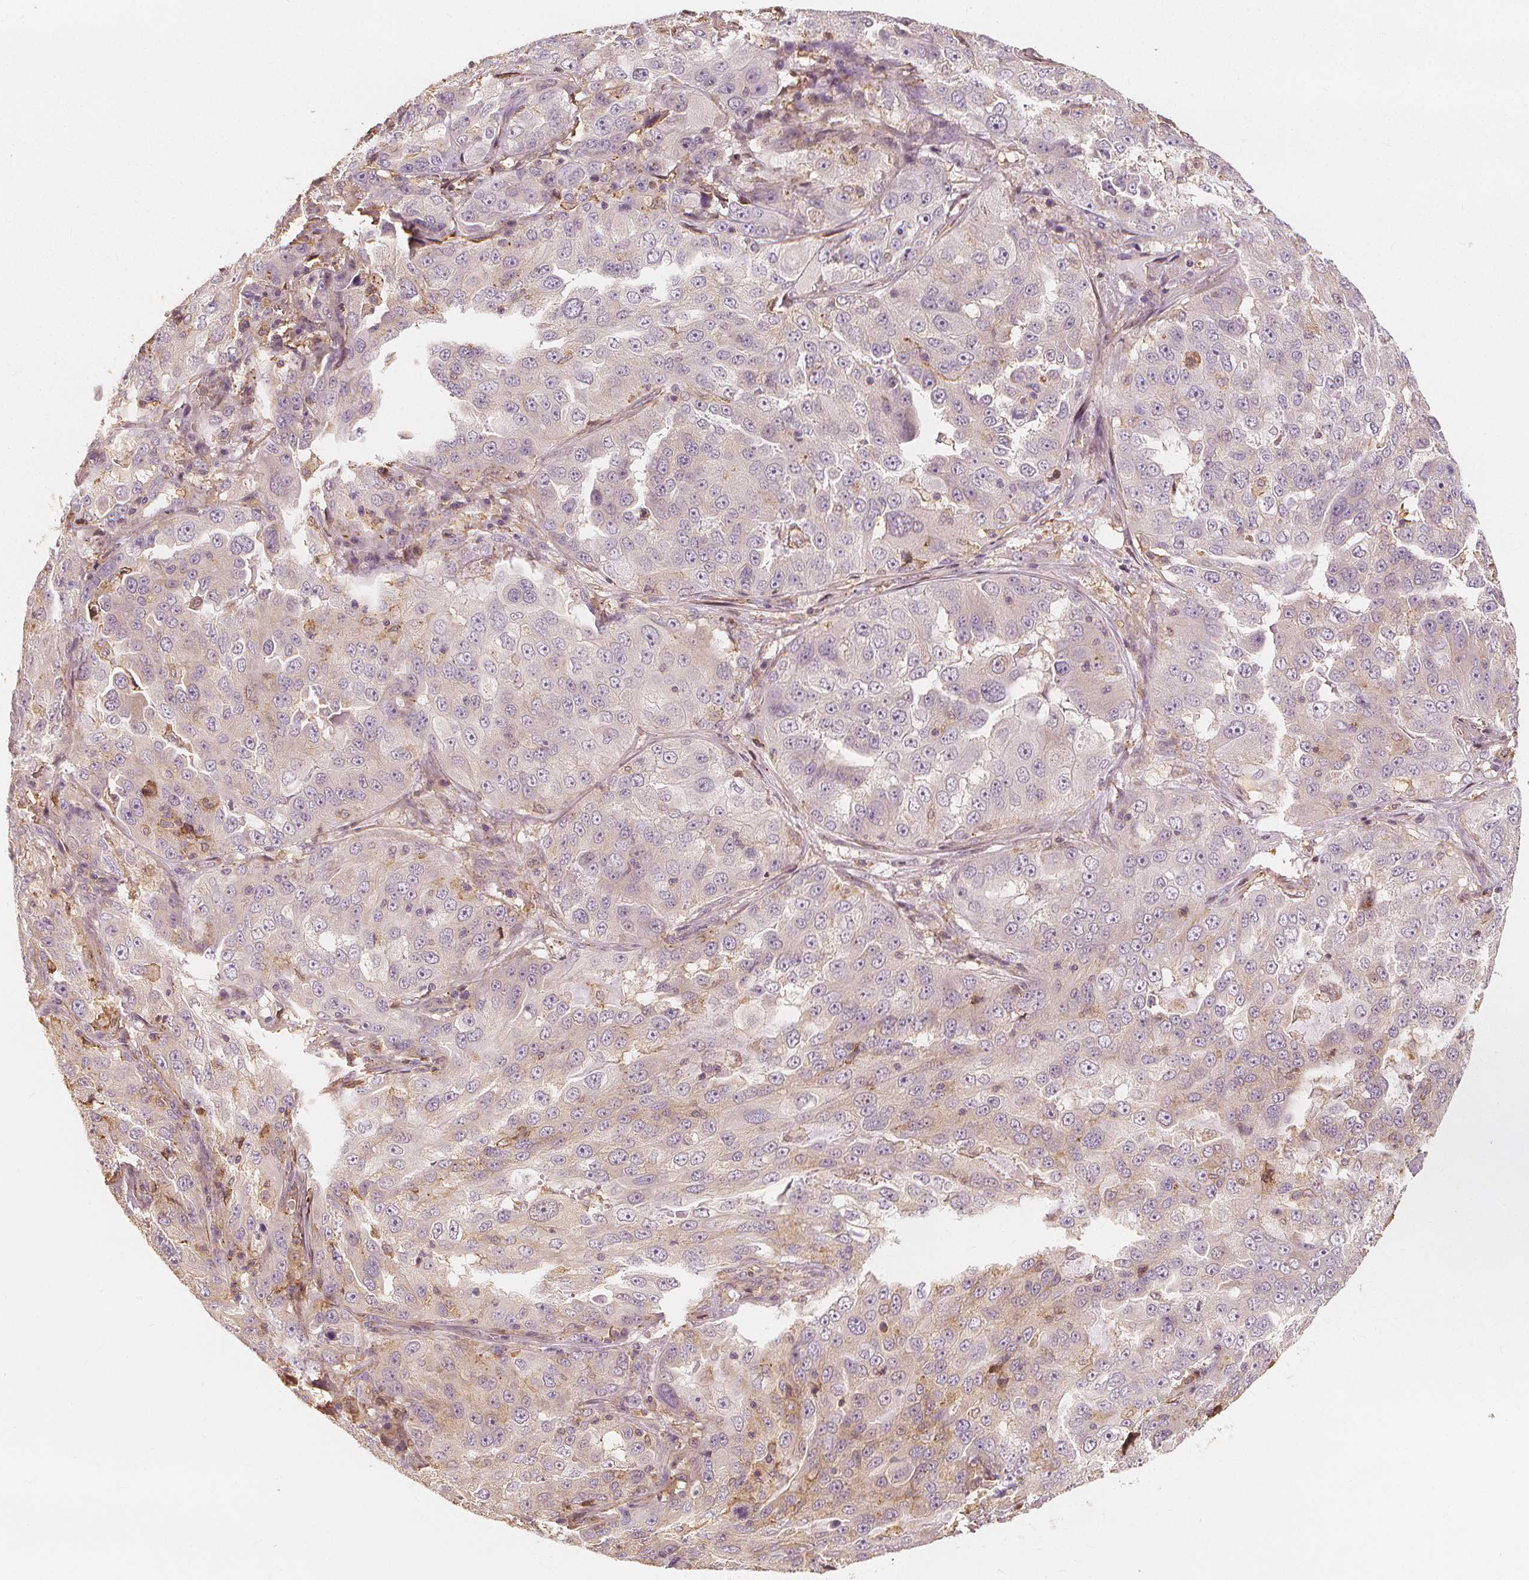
{"staining": {"intensity": "negative", "quantity": "none", "location": "none"}, "tissue": "lung cancer", "cell_type": "Tumor cells", "image_type": "cancer", "snomed": [{"axis": "morphology", "description": "Adenocarcinoma, NOS"}, {"axis": "topography", "description": "Lung"}], "caption": "This is an immunohistochemistry histopathology image of lung adenocarcinoma. There is no staining in tumor cells.", "gene": "ARHGAP26", "patient": {"sex": "female", "age": 61}}